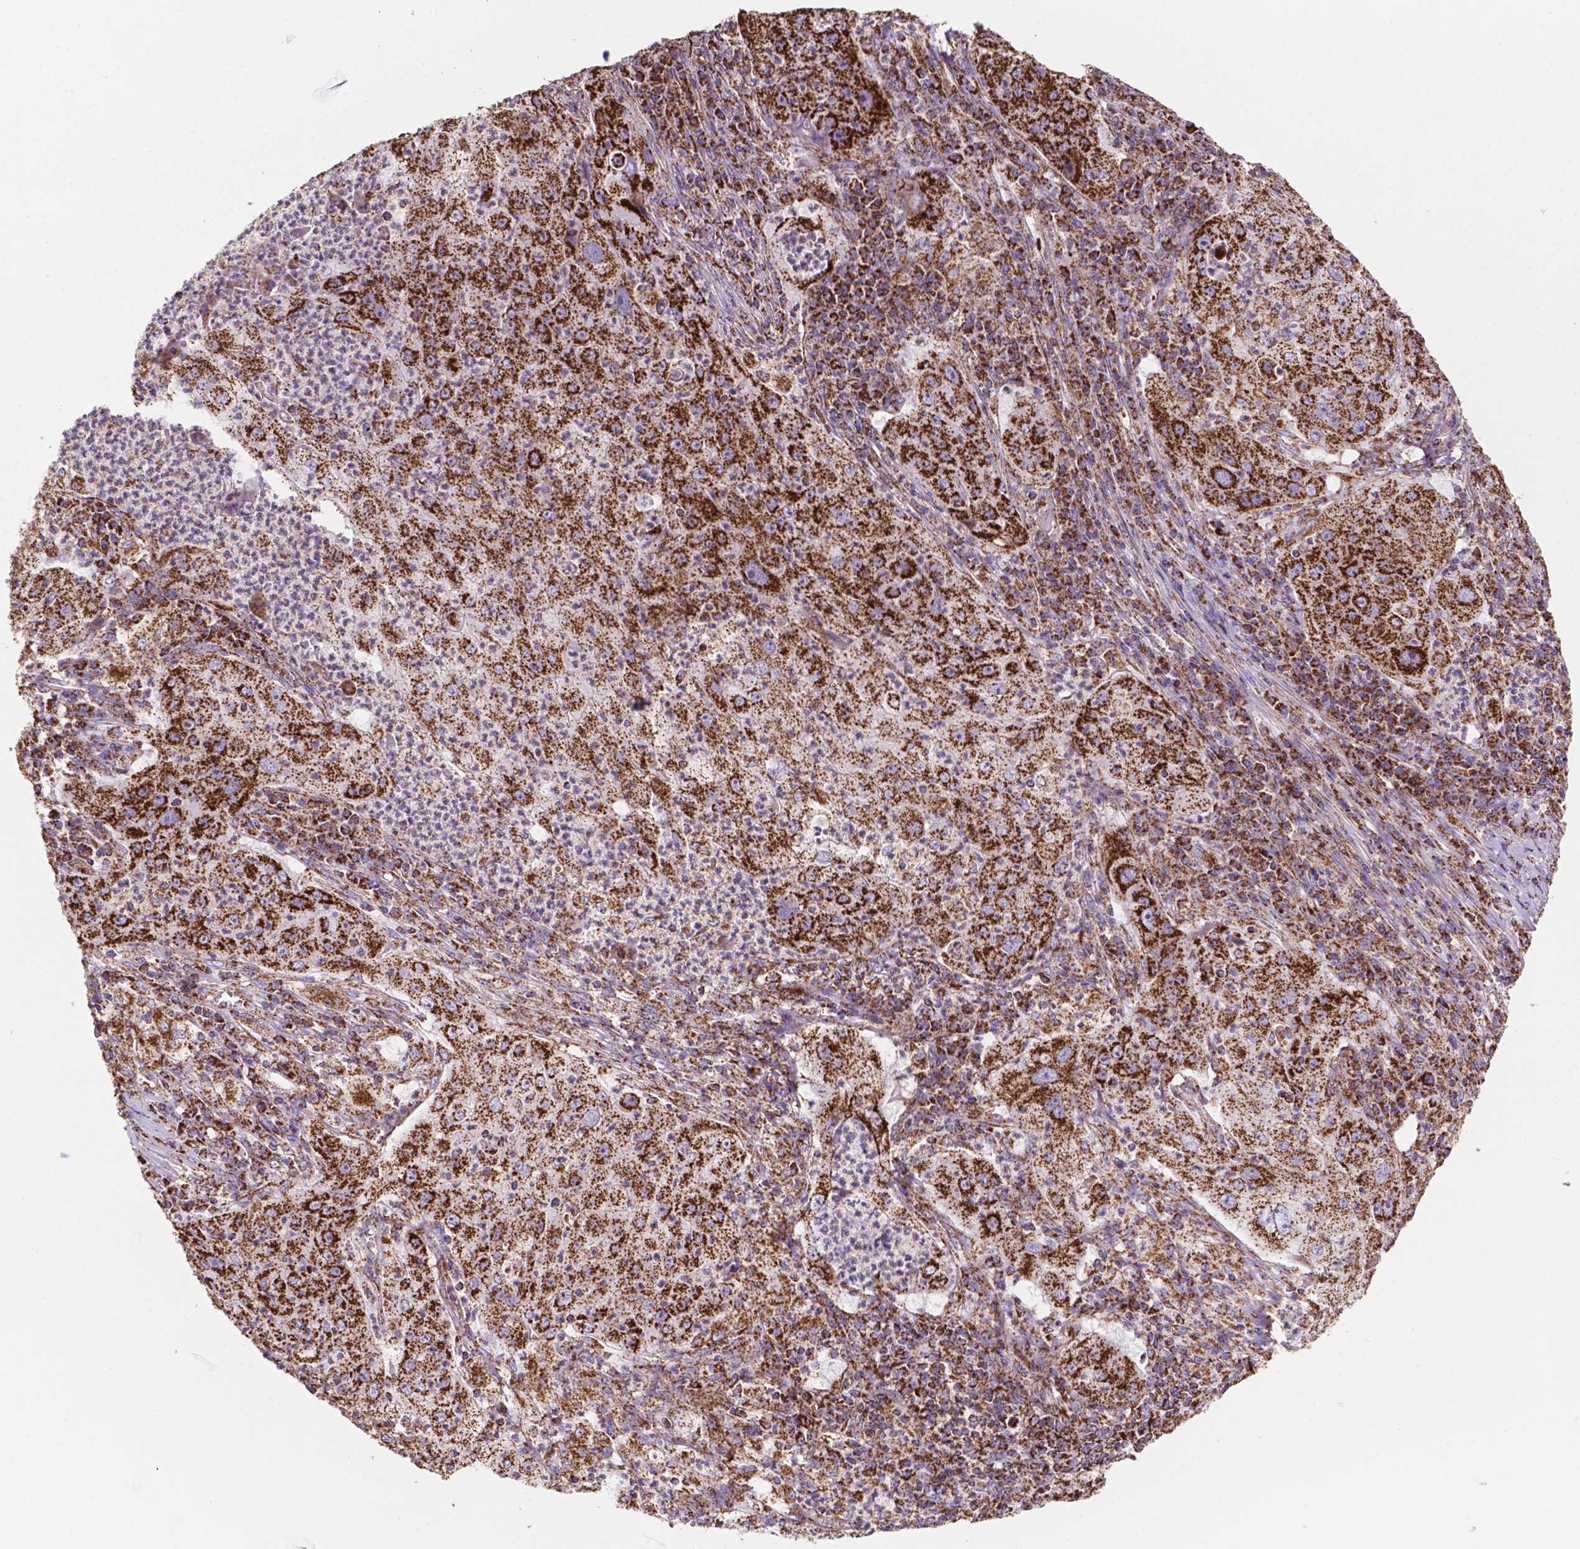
{"staining": {"intensity": "strong", "quantity": ">75%", "location": "cytoplasmic/membranous"}, "tissue": "lung cancer", "cell_type": "Tumor cells", "image_type": "cancer", "snomed": [{"axis": "morphology", "description": "Squamous cell carcinoma, NOS"}, {"axis": "topography", "description": "Lung"}], "caption": "Human lung cancer (squamous cell carcinoma) stained with a protein marker demonstrates strong staining in tumor cells.", "gene": "HSPD1", "patient": {"sex": "female", "age": 59}}